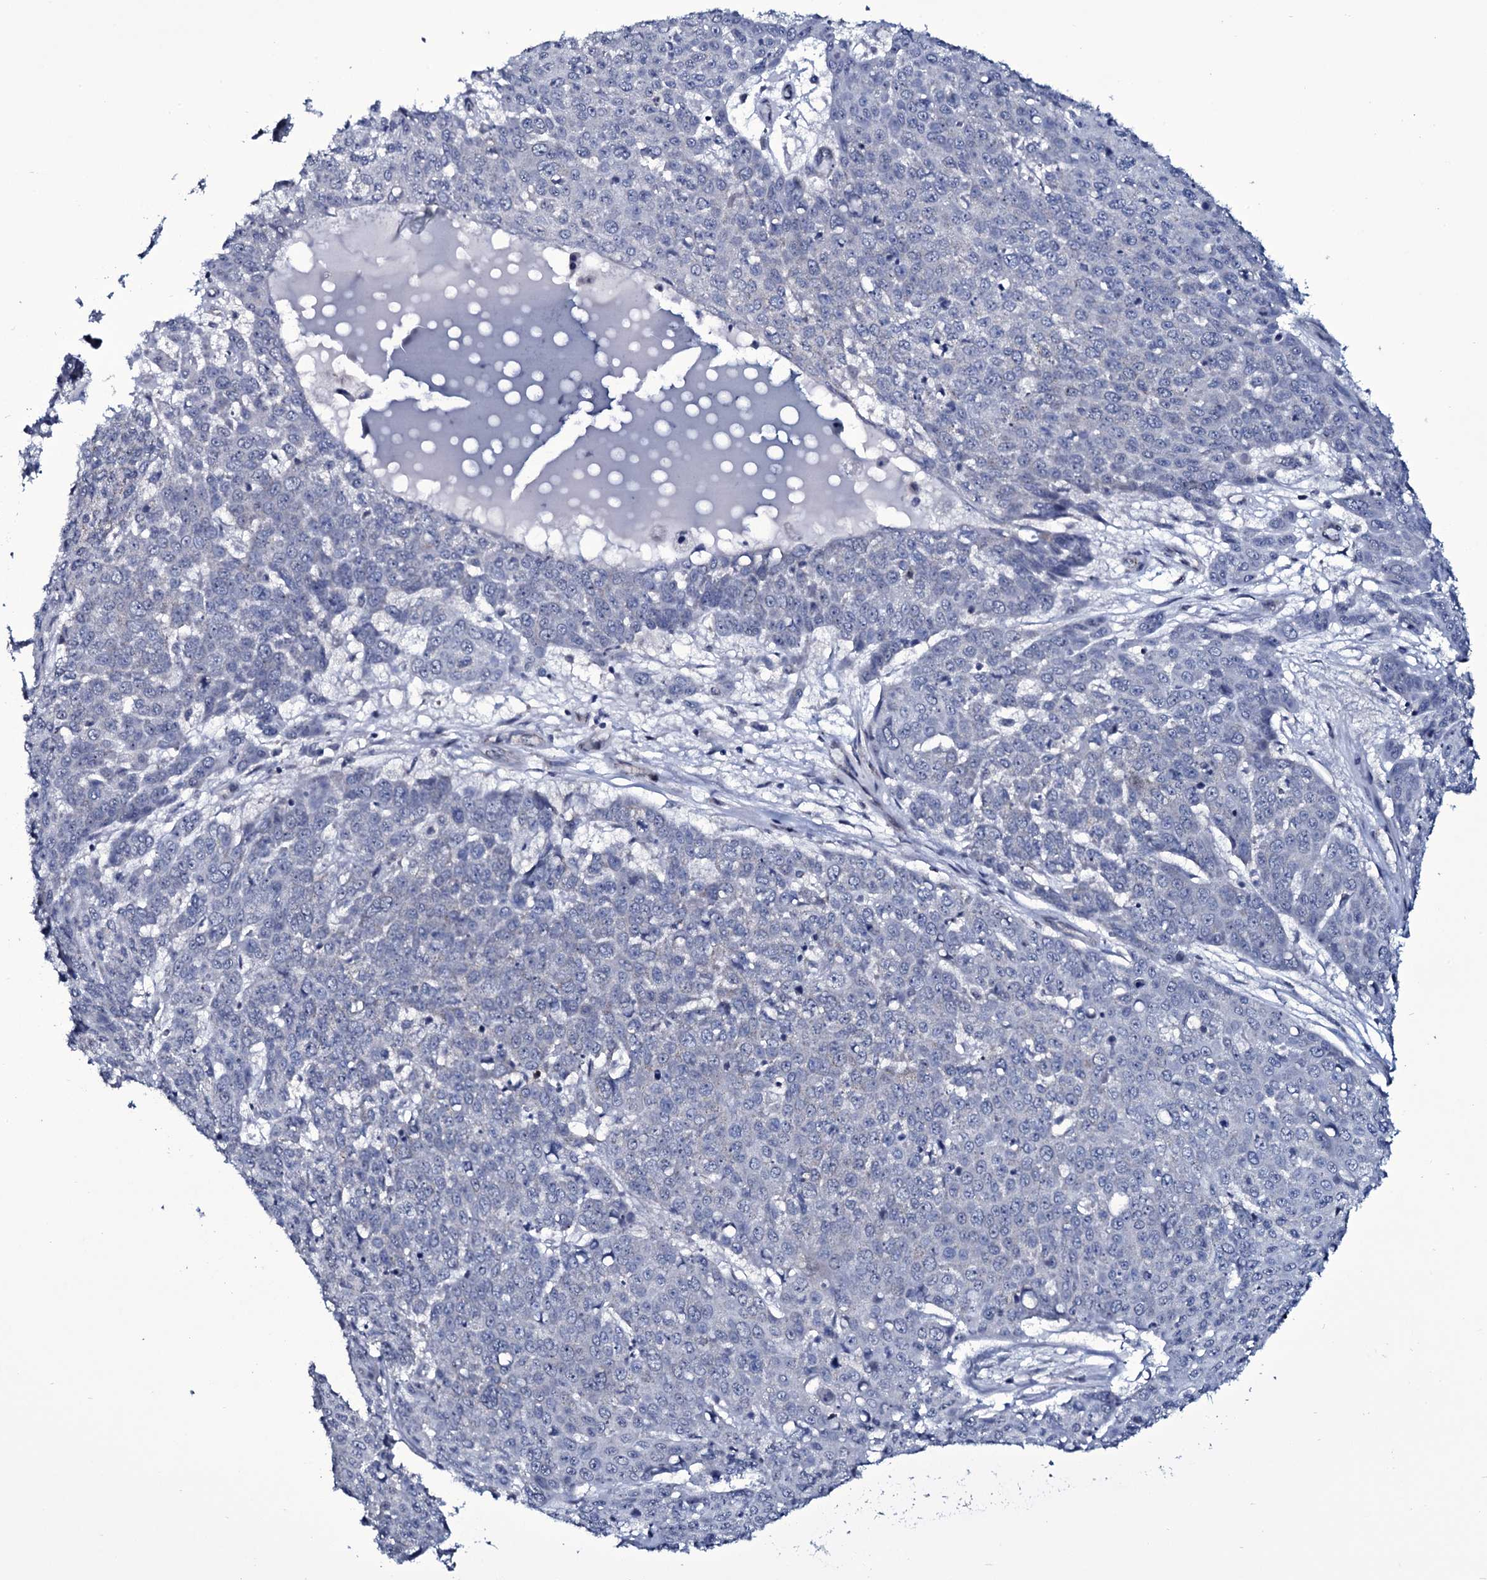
{"staining": {"intensity": "negative", "quantity": "none", "location": "none"}, "tissue": "skin cancer", "cell_type": "Tumor cells", "image_type": "cancer", "snomed": [{"axis": "morphology", "description": "Squamous cell carcinoma, NOS"}, {"axis": "topography", "description": "Skin"}], "caption": "Tumor cells show no significant positivity in skin cancer (squamous cell carcinoma). Brightfield microscopy of immunohistochemistry stained with DAB (3,3'-diaminobenzidine) (brown) and hematoxylin (blue), captured at high magnification.", "gene": "WIPF3", "patient": {"sex": "male", "age": 71}}